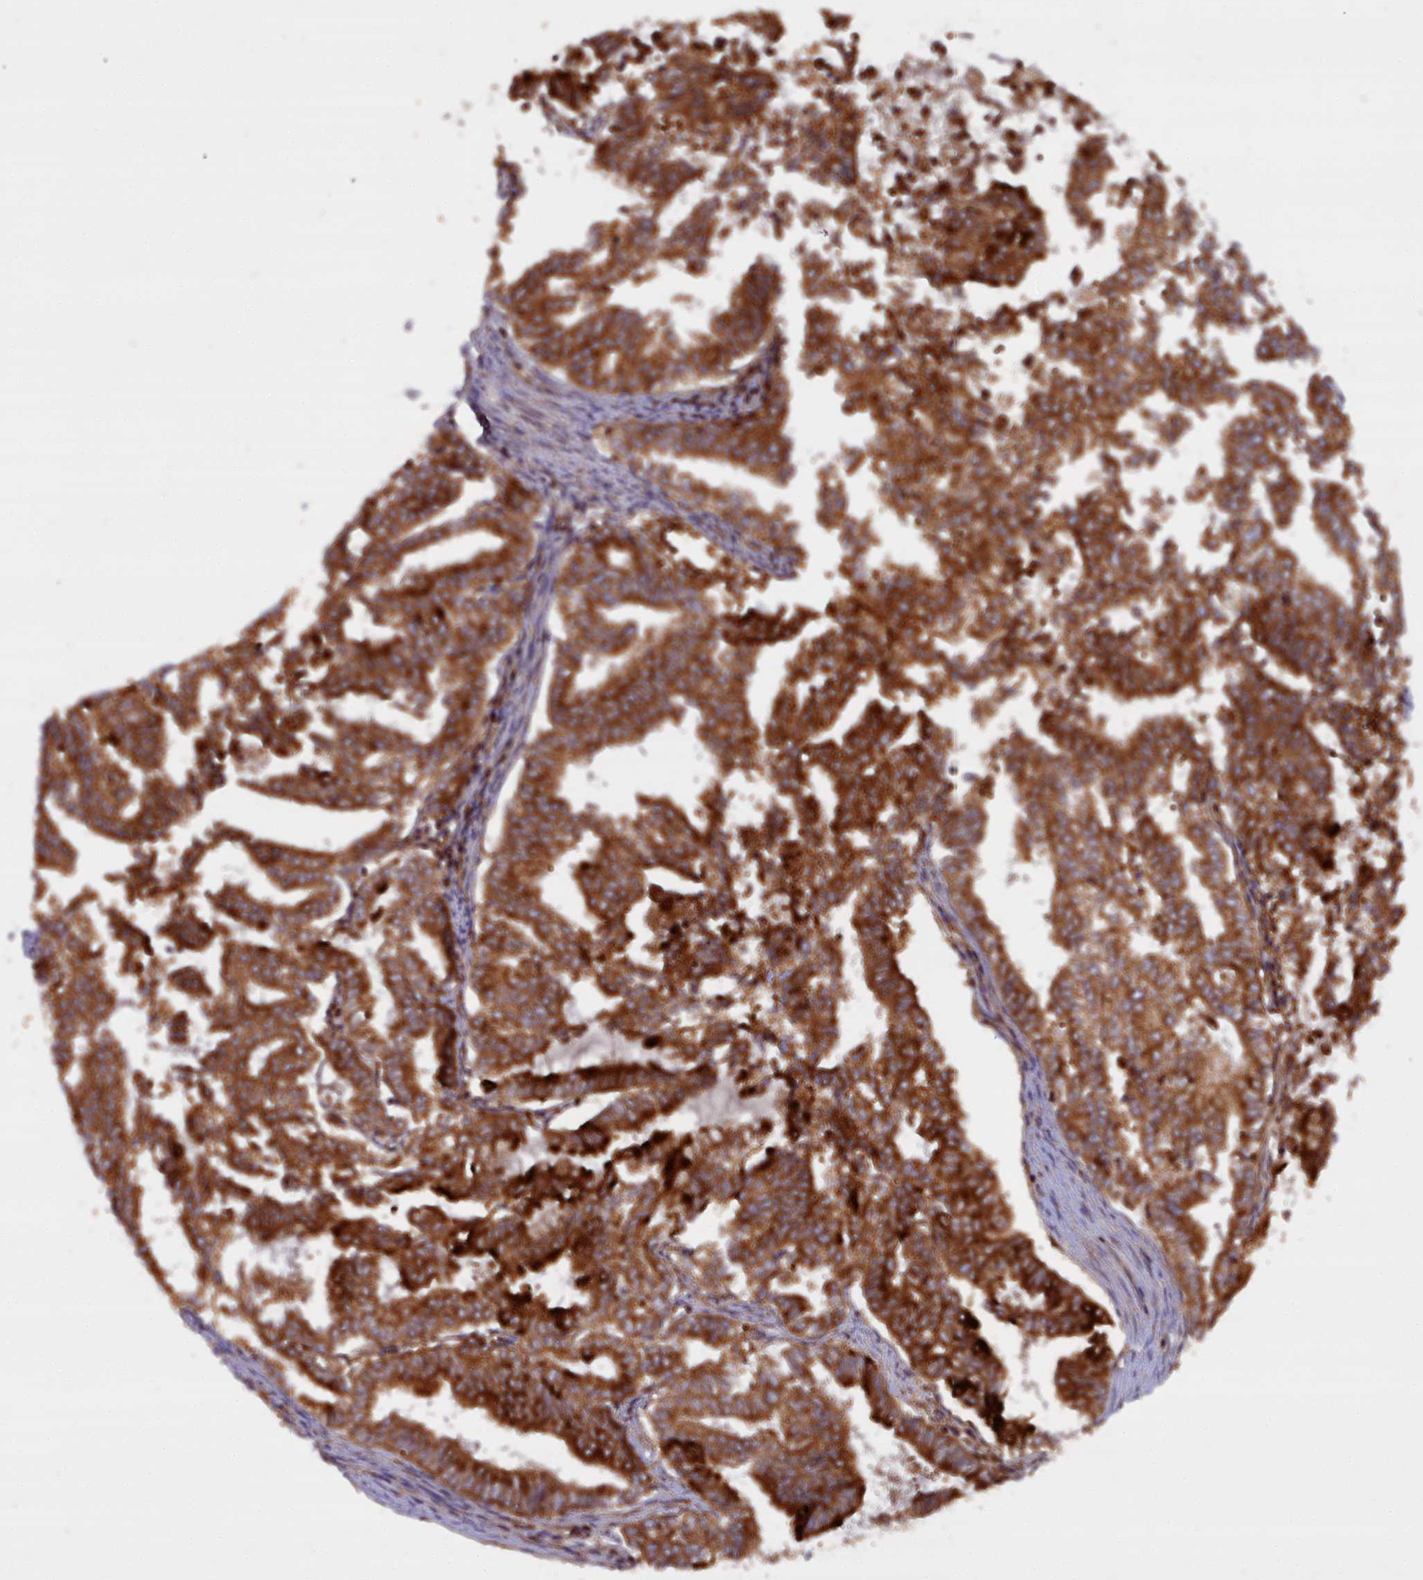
{"staining": {"intensity": "strong", "quantity": ">75%", "location": "cytoplasmic/membranous"}, "tissue": "endometrial cancer", "cell_type": "Tumor cells", "image_type": "cancer", "snomed": [{"axis": "morphology", "description": "Adenocarcinoma, NOS"}, {"axis": "topography", "description": "Endometrium"}], "caption": "Endometrial cancer stained with DAB (3,3'-diaminobenzidine) immunohistochemistry shows high levels of strong cytoplasmic/membranous positivity in about >75% of tumor cells.", "gene": "LNPEP", "patient": {"sex": "female", "age": 79}}